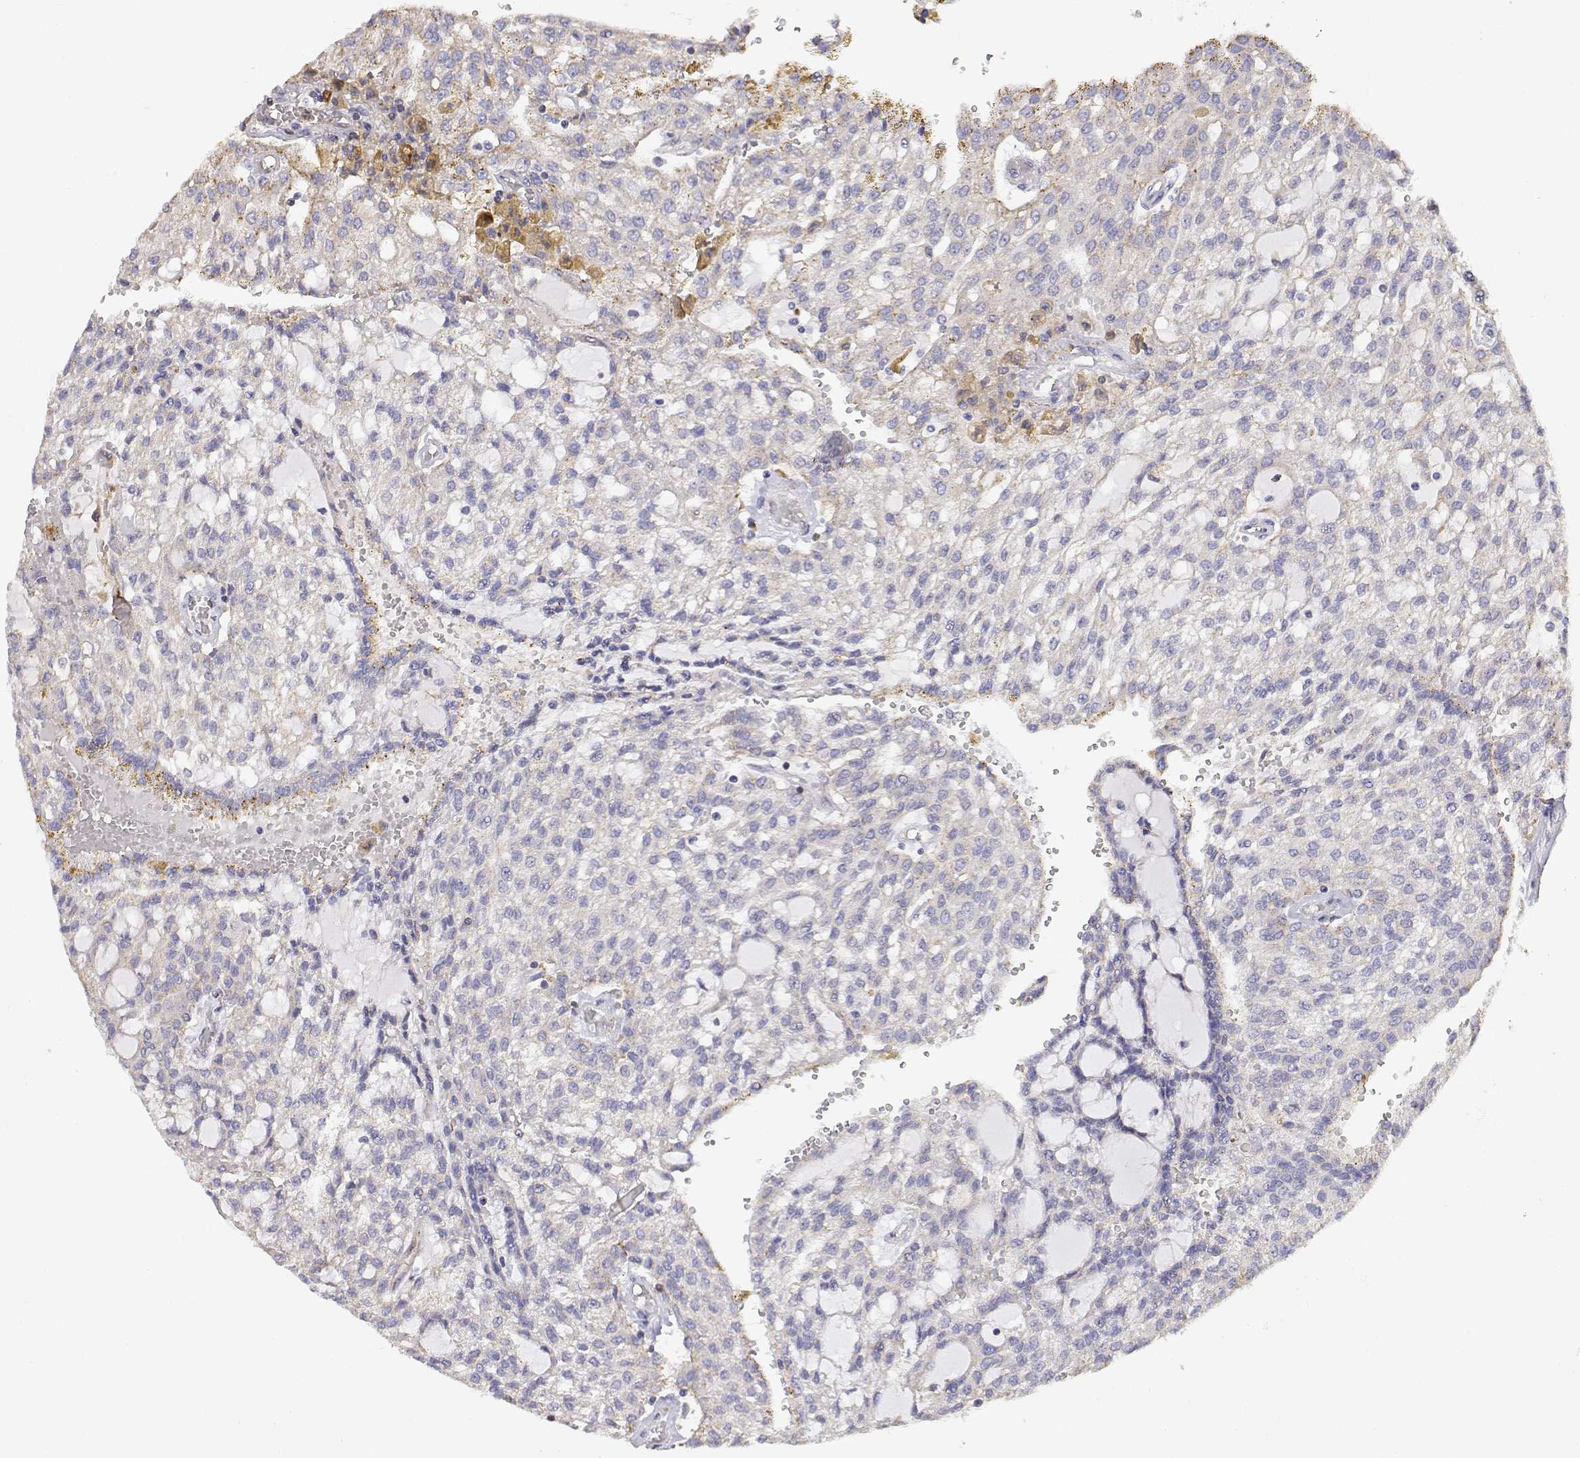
{"staining": {"intensity": "negative", "quantity": "none", "location": "none"}, "tissue": "renal cancer", "cell_type": "Tumor cells", "image_type": "cancer", "snomed": [{"axis": "morphology", "description": "Adenocarcinoma, NOS"}, {"axis": "topography", "description": "Kidney"}], "caption": "Renal adenocarcinoma was stained to show a protein in brown. There is no significant positivity in tumor cells. (IHC, brightfield microscopy, high magnification).", "gene": "ADA", "patient": {"sex": "male", "age": 63}}